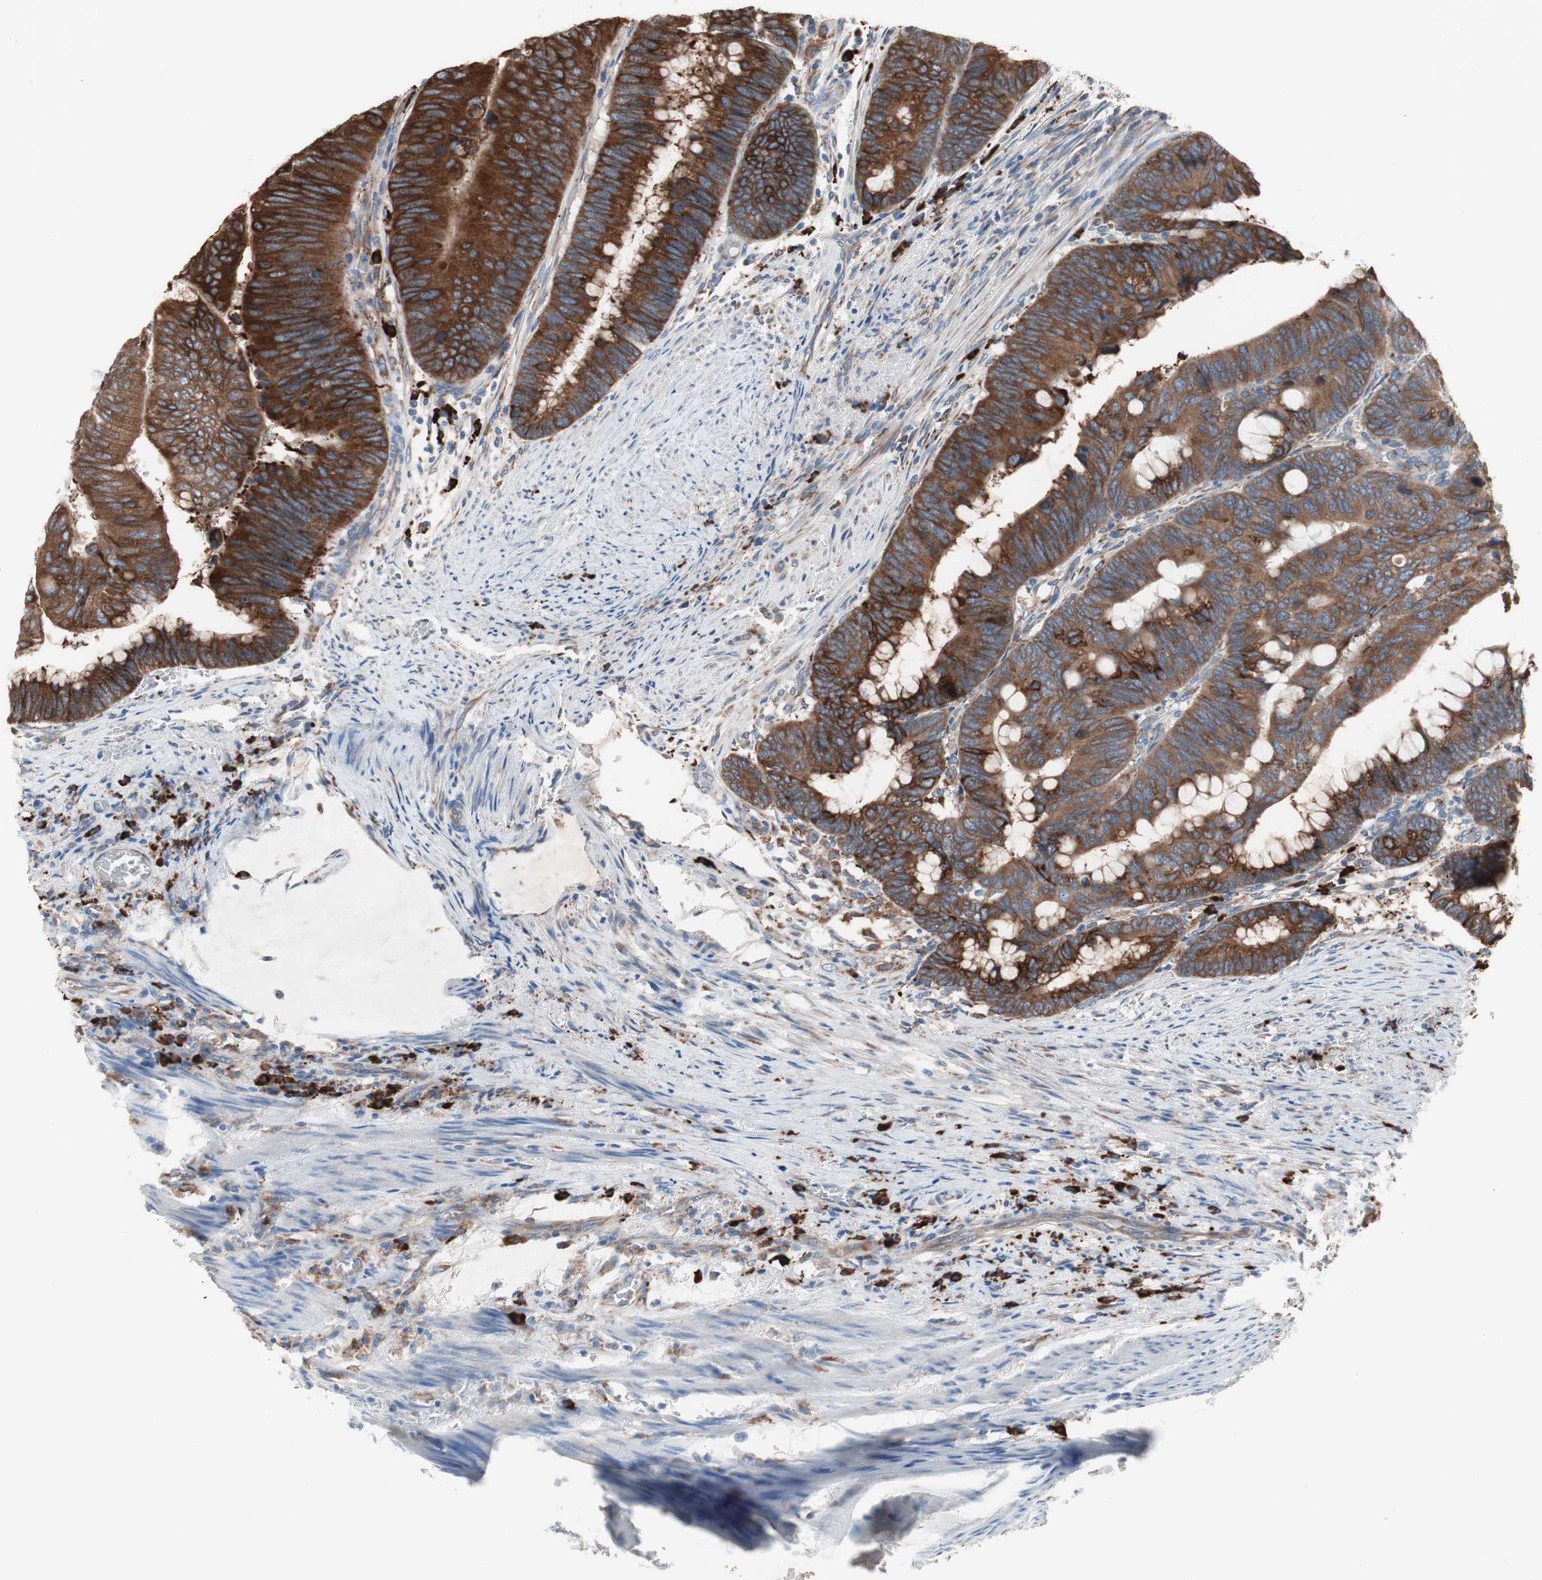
{"staining": {"intensity": "strong", "quantity": ">75%", "location": "cytoplasmic/membranous"}, "tissue": "colorectal cancer", "cell_type": "Tumor cells", "image_type": "cancer", "snomed": [{"axis": "morphology", "description": "Normal tissue, NOS"}, {"axis": "morphology", "description": "Adenocarcinoma, NOS"}, {"axis": "topography", "description": "Rectum"}, {"axis": "topography", "description": "Peripheral nerve tissue"}], "caption": "Colorectal cancer stained for a protein shows strong cytoplasmic/membranous positivity in tumor cells.", "gene": "SLC27A4", "patient": {"sex": "male", "age": 92}}